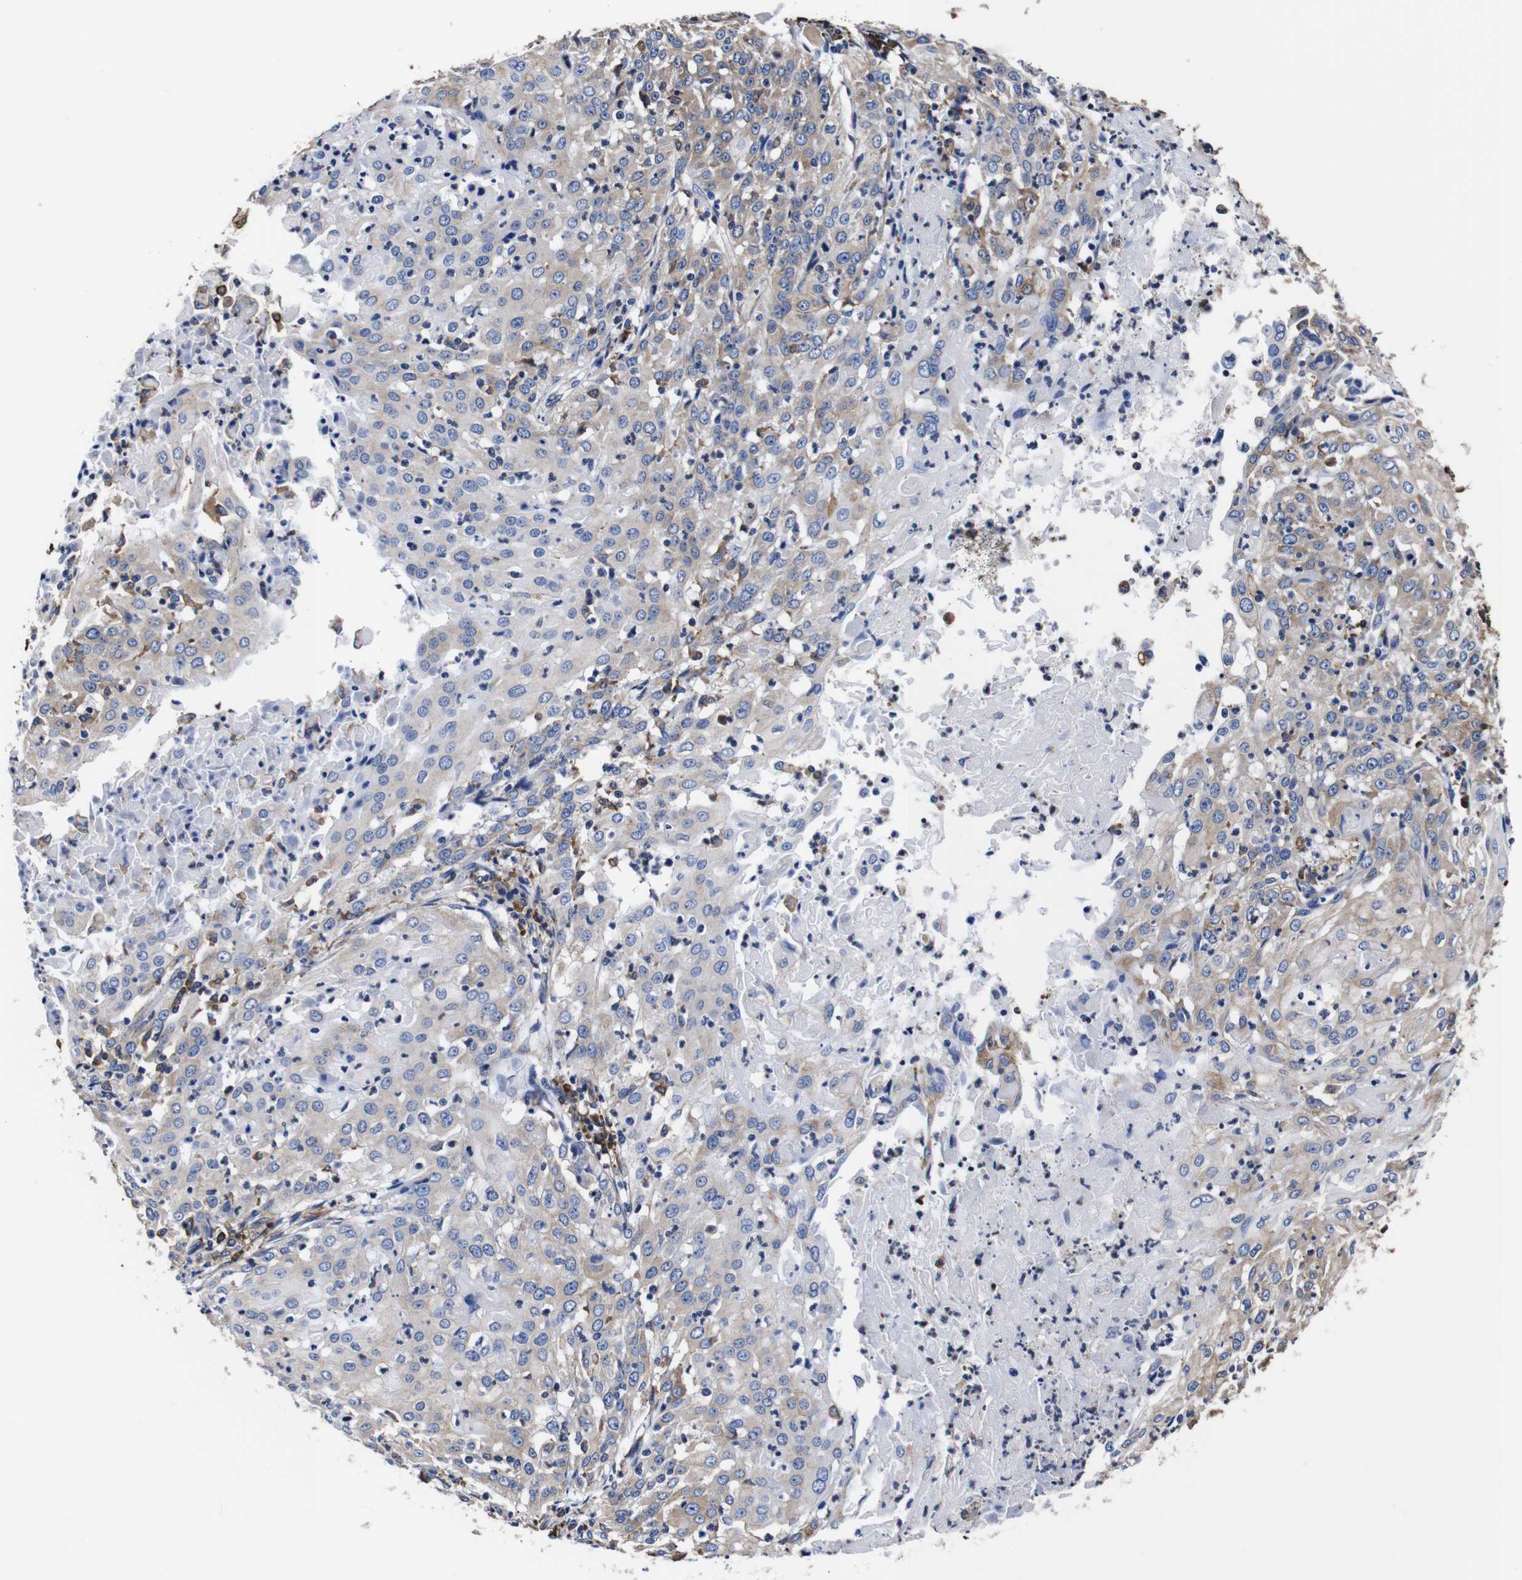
{"staining": {"intensity": "weak", "quantity": "<25%", "location": "cytoplasmic/membranous"}, "tissue": "cervical cancer", "cell_type": "Tumor cells", "image_type": "cancer", "snomed": [{"axis": "morphology", "description": "Squamous cell carcinoma, NOS"}, {"axis": "topography", "description": "Cervix"}], "caption": "Protein analysis of cervical cancer (squamous cell carcinoma) exhibits no significant expression in tumor cells.", "gene": "PPIB", "patient": {"sex": "female", "age": 39}}